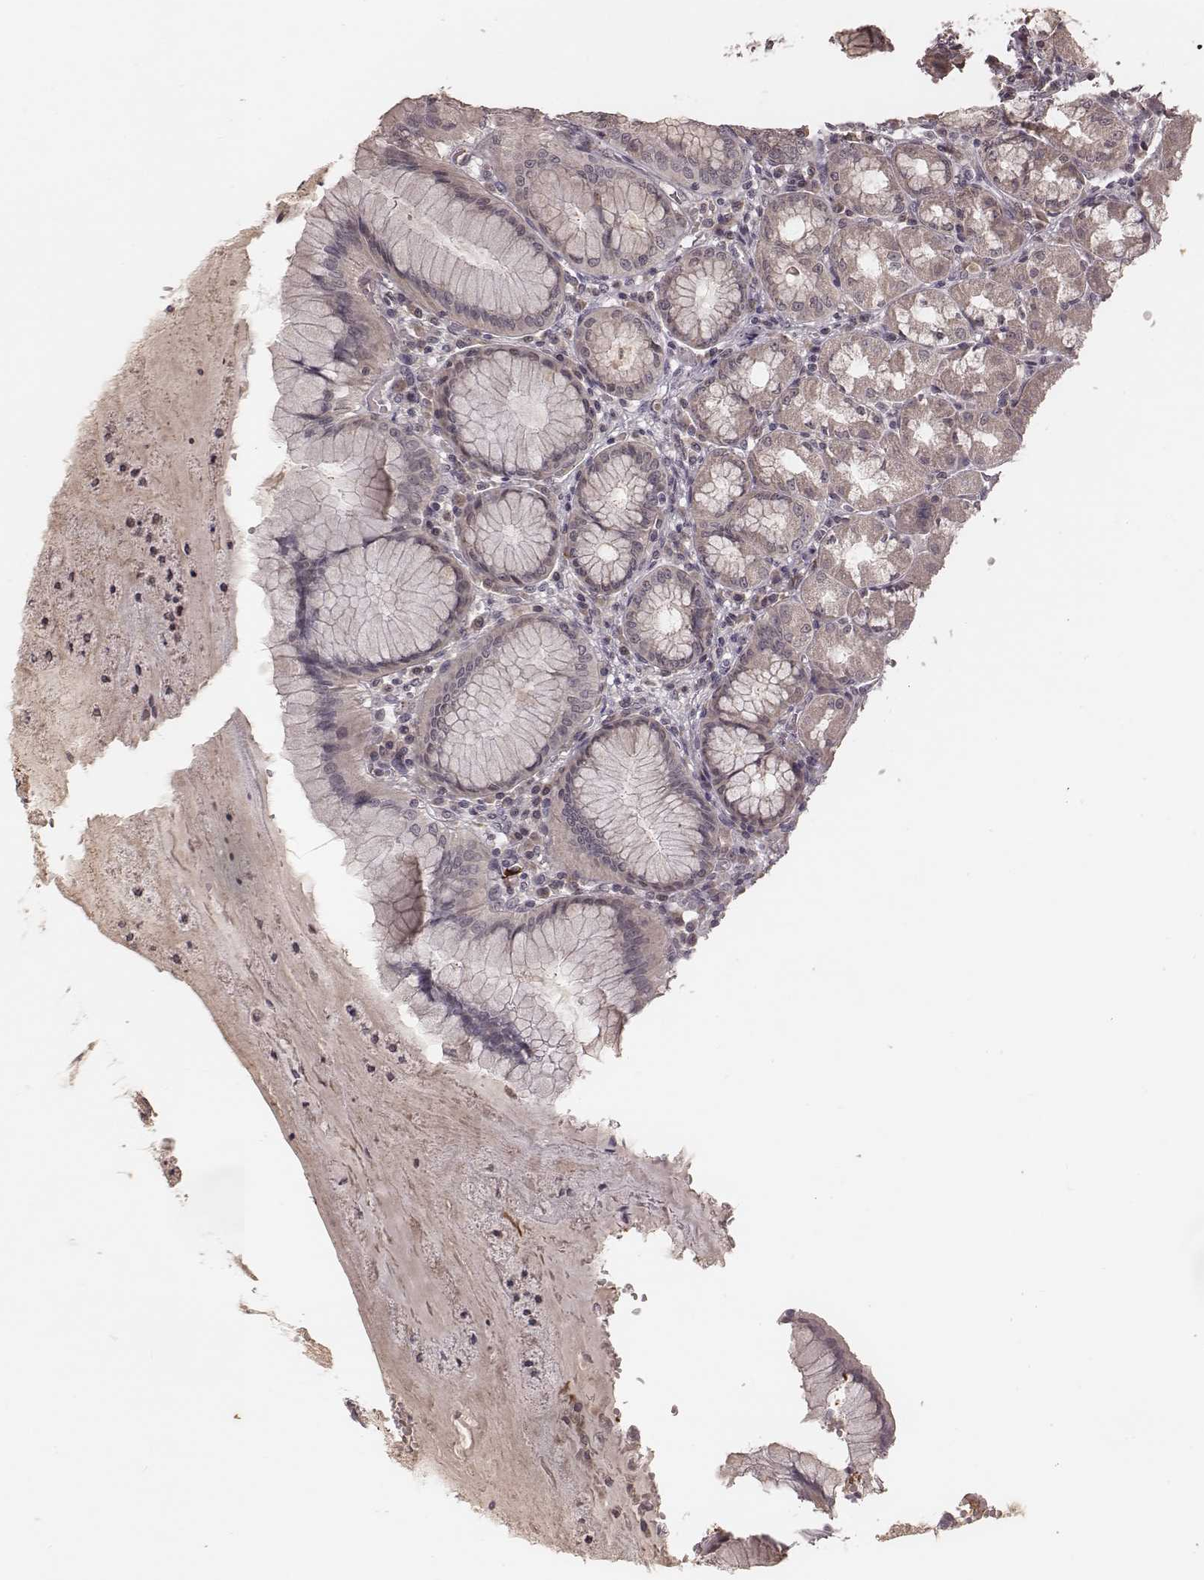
{"staining": {"intensity": "negative", "quantity": "none", "location": "none"}, "tissue": "stomach", "cell_type": "Glandular cells", "image_type": "normal", "snomed": [{"axis": "morphology", "description": "Normal tissue, NOS"}, {"axis": "topography", "description": "Stomach"}], "caption": "Immunohistochemical staining of normal stomach reveals no significant expression in glandular cells. Brightfield microscopy of immunohistochemistry stained with DAB (3,3'-diaminobenzidine) (brown) and hematoxylin (blue), captured at high magnification.", "gene": "IL5", "patient": {"sex": "male", "age": 55}}